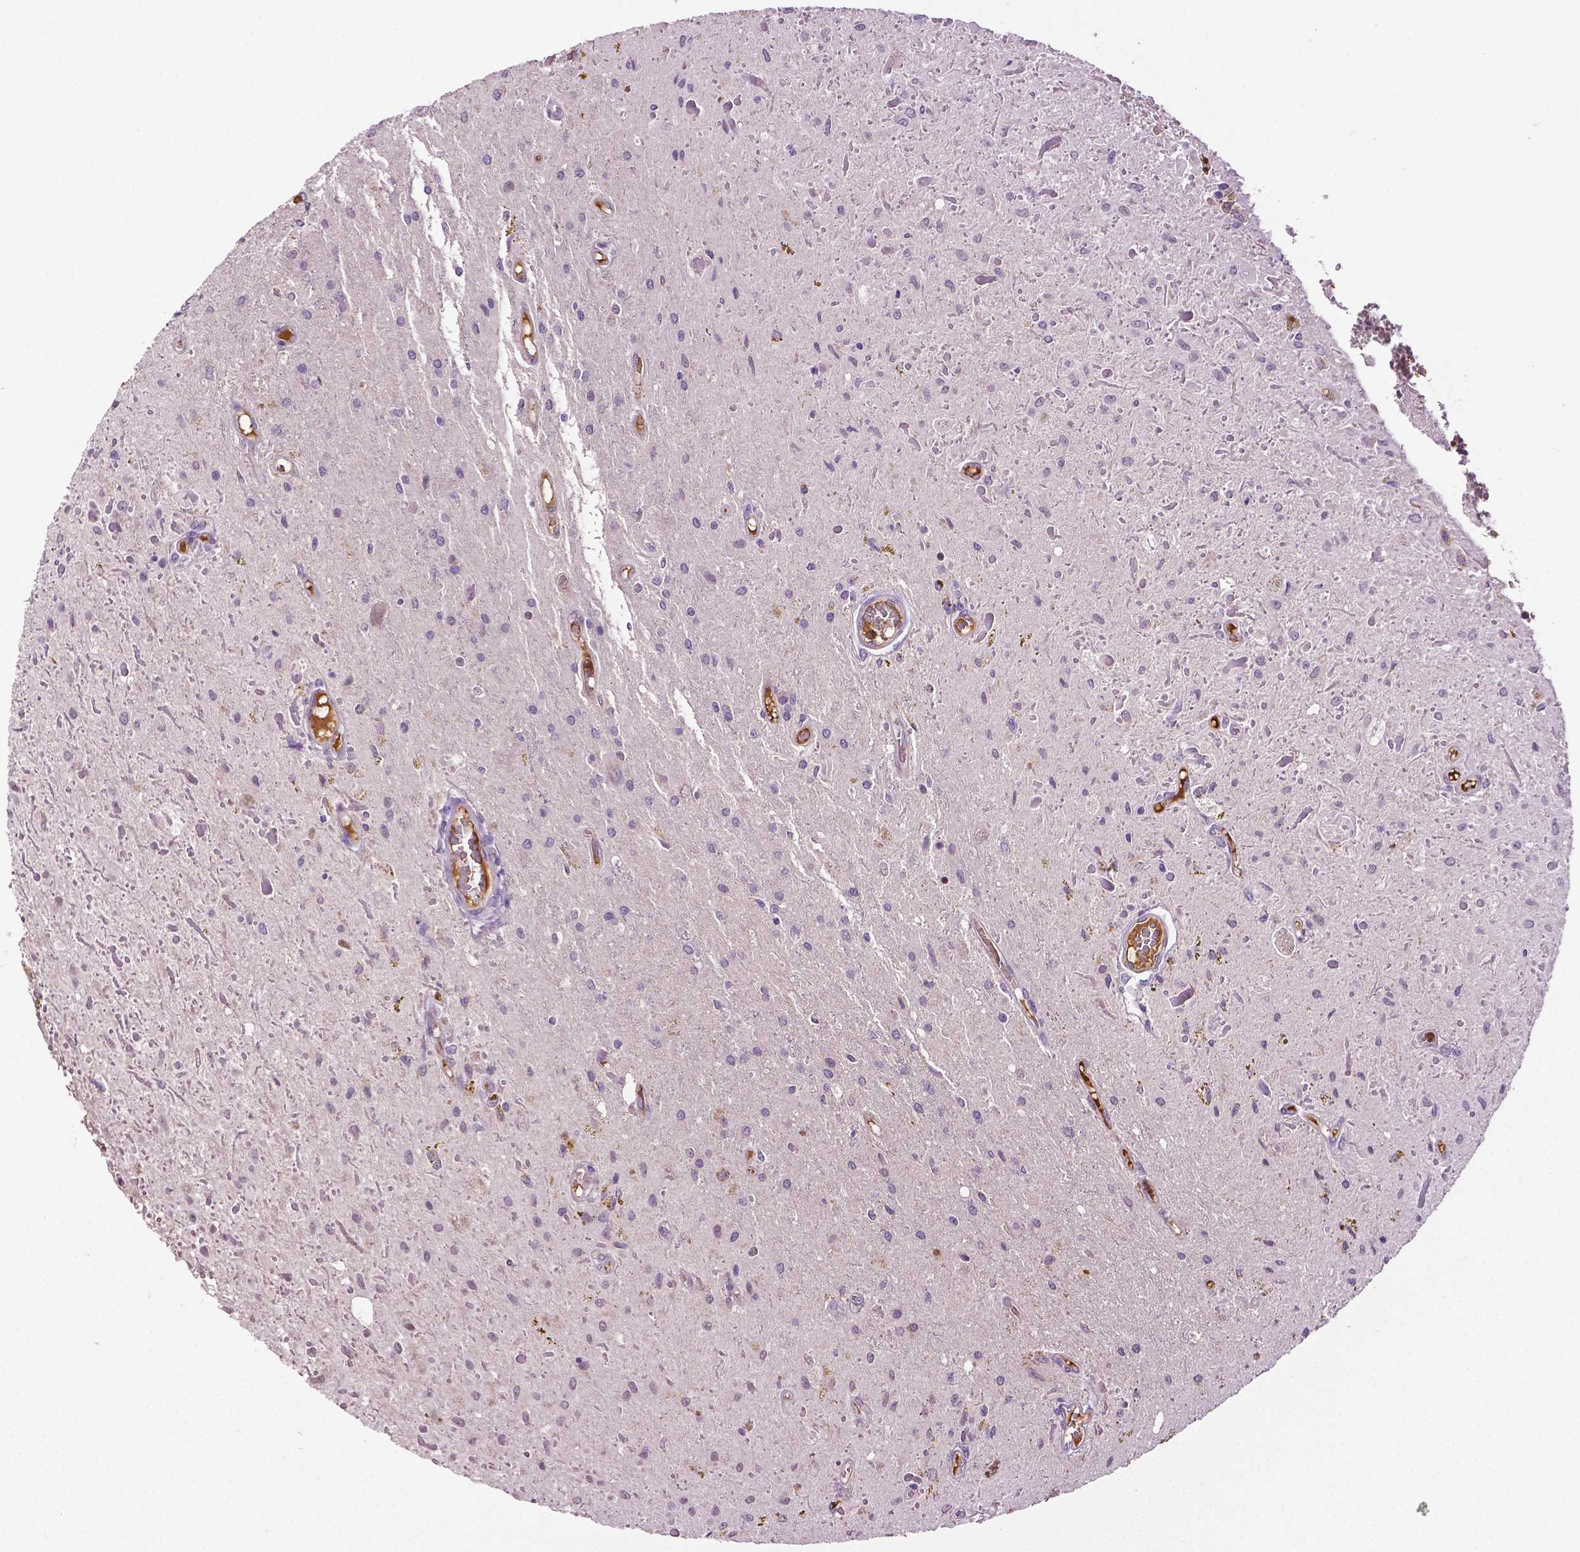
{"staining": {"intensity": "negative", "quantity": "none", "location": "none"}, "tissue": "glioma", "cell_type": "Tumor cells", "image_type": "cancer", "snomed": [{"axis": "morphology", "description": "Glioma, malignant, Low grade"}, {"axis": "topography", "description": "Cerebellum"}], "caption": "Human malignant glioma (low-grade) stained for a protein using IHC reveals no staining in tumor cells.", "gene": "PTPN5", "patient": {"sex": "female", "age": 14}}